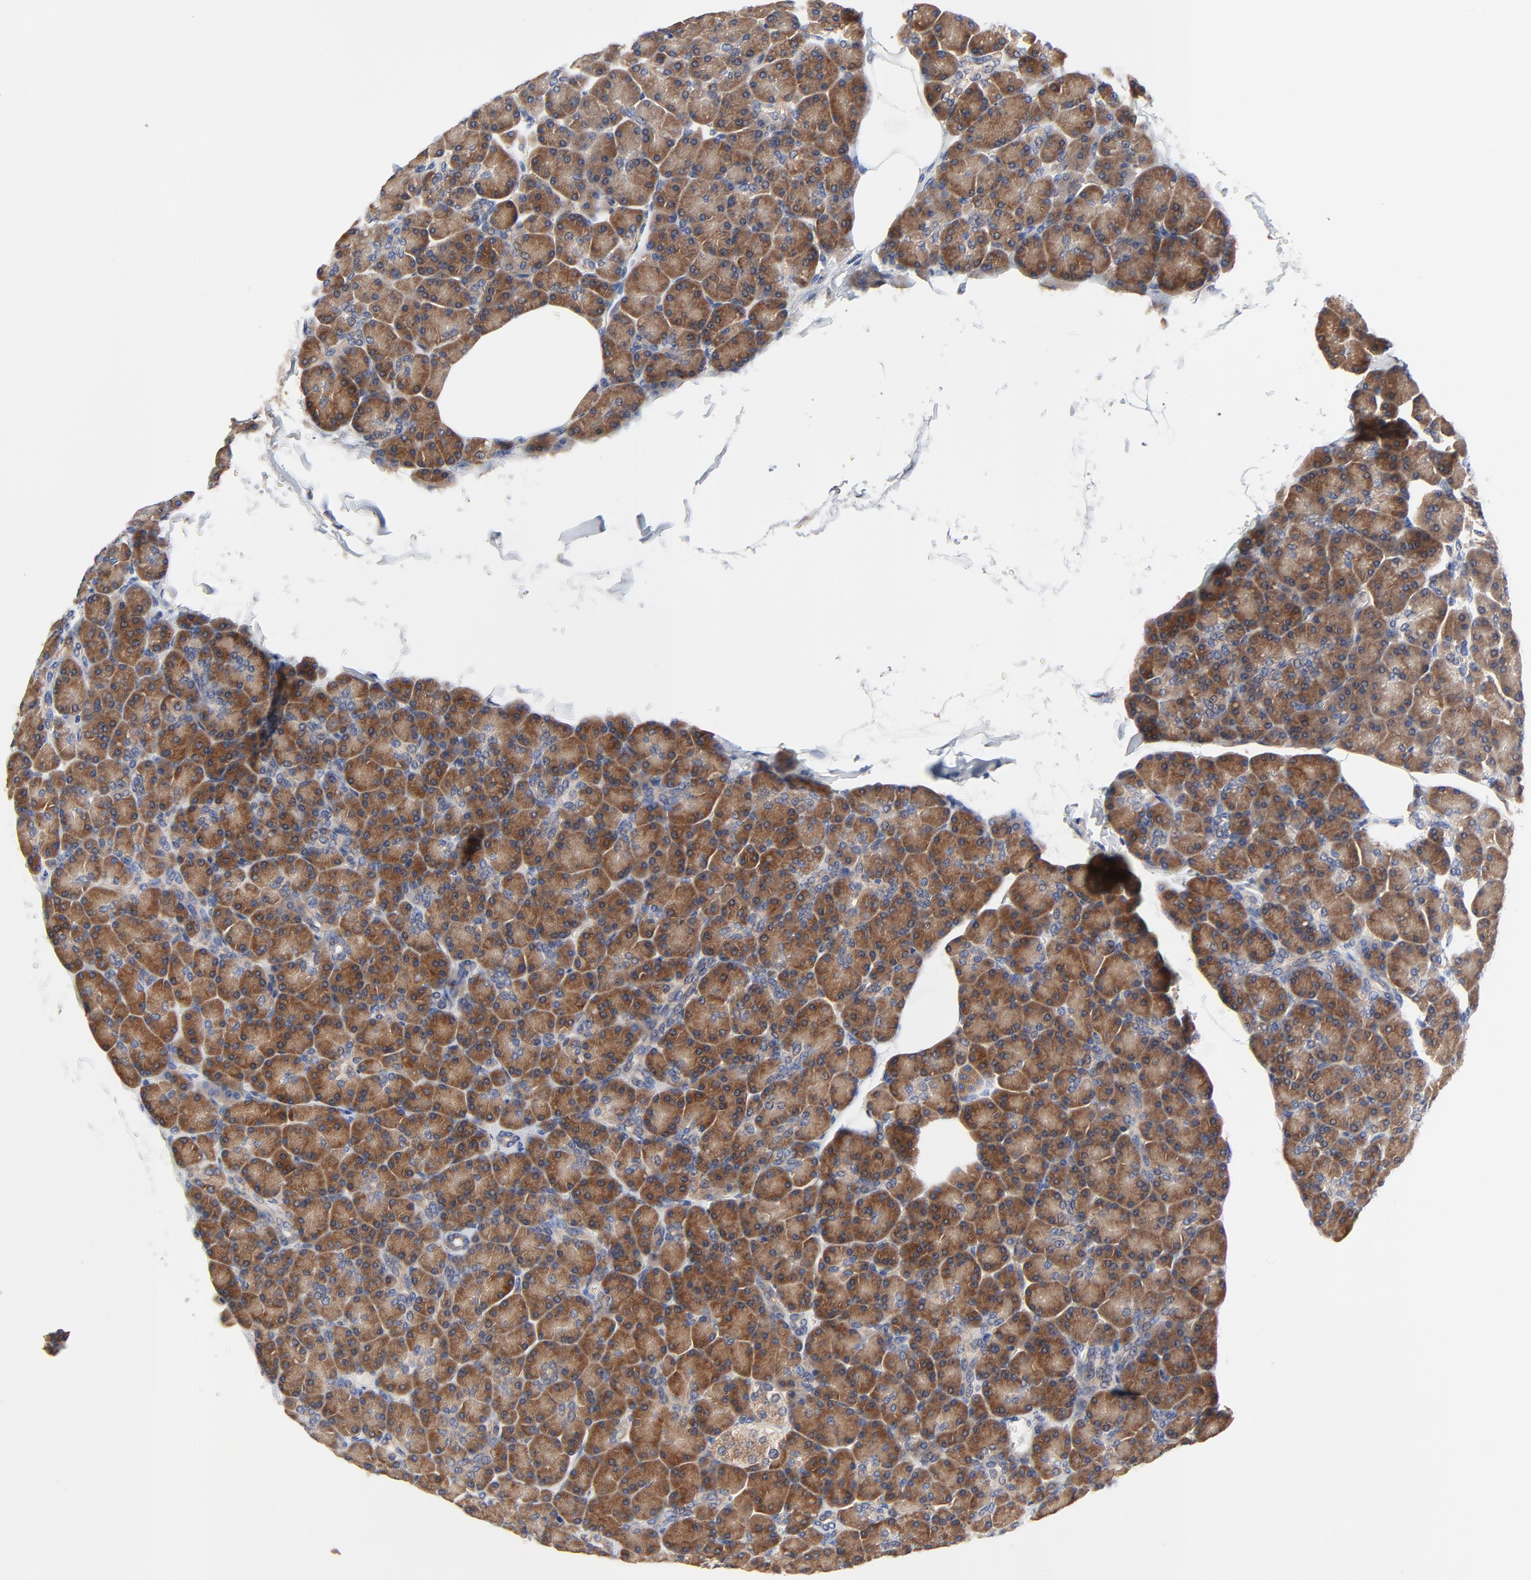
{"staining": {"intensity": "strong", "quantity": ">75%", "location": "cytoplasmic/membranous"}, "tissue": "pancreas", "cell_type": "Exocrine glandular cells", "image_type": "normal", "snomed": [{"axis": "morphology", "description": "Normal tissue, NOS"}, {"axis": "topography", "description": "Pancreas"}], "caption": "This is an image of immunohistochemistry (IHC) staining of unremarkable pancreas, which shows strong staining in the cytoplasmic/membranous of exocrine glandular cells.", "gene": "VAV2", "patient": {"sex": "female", "age": 43}}